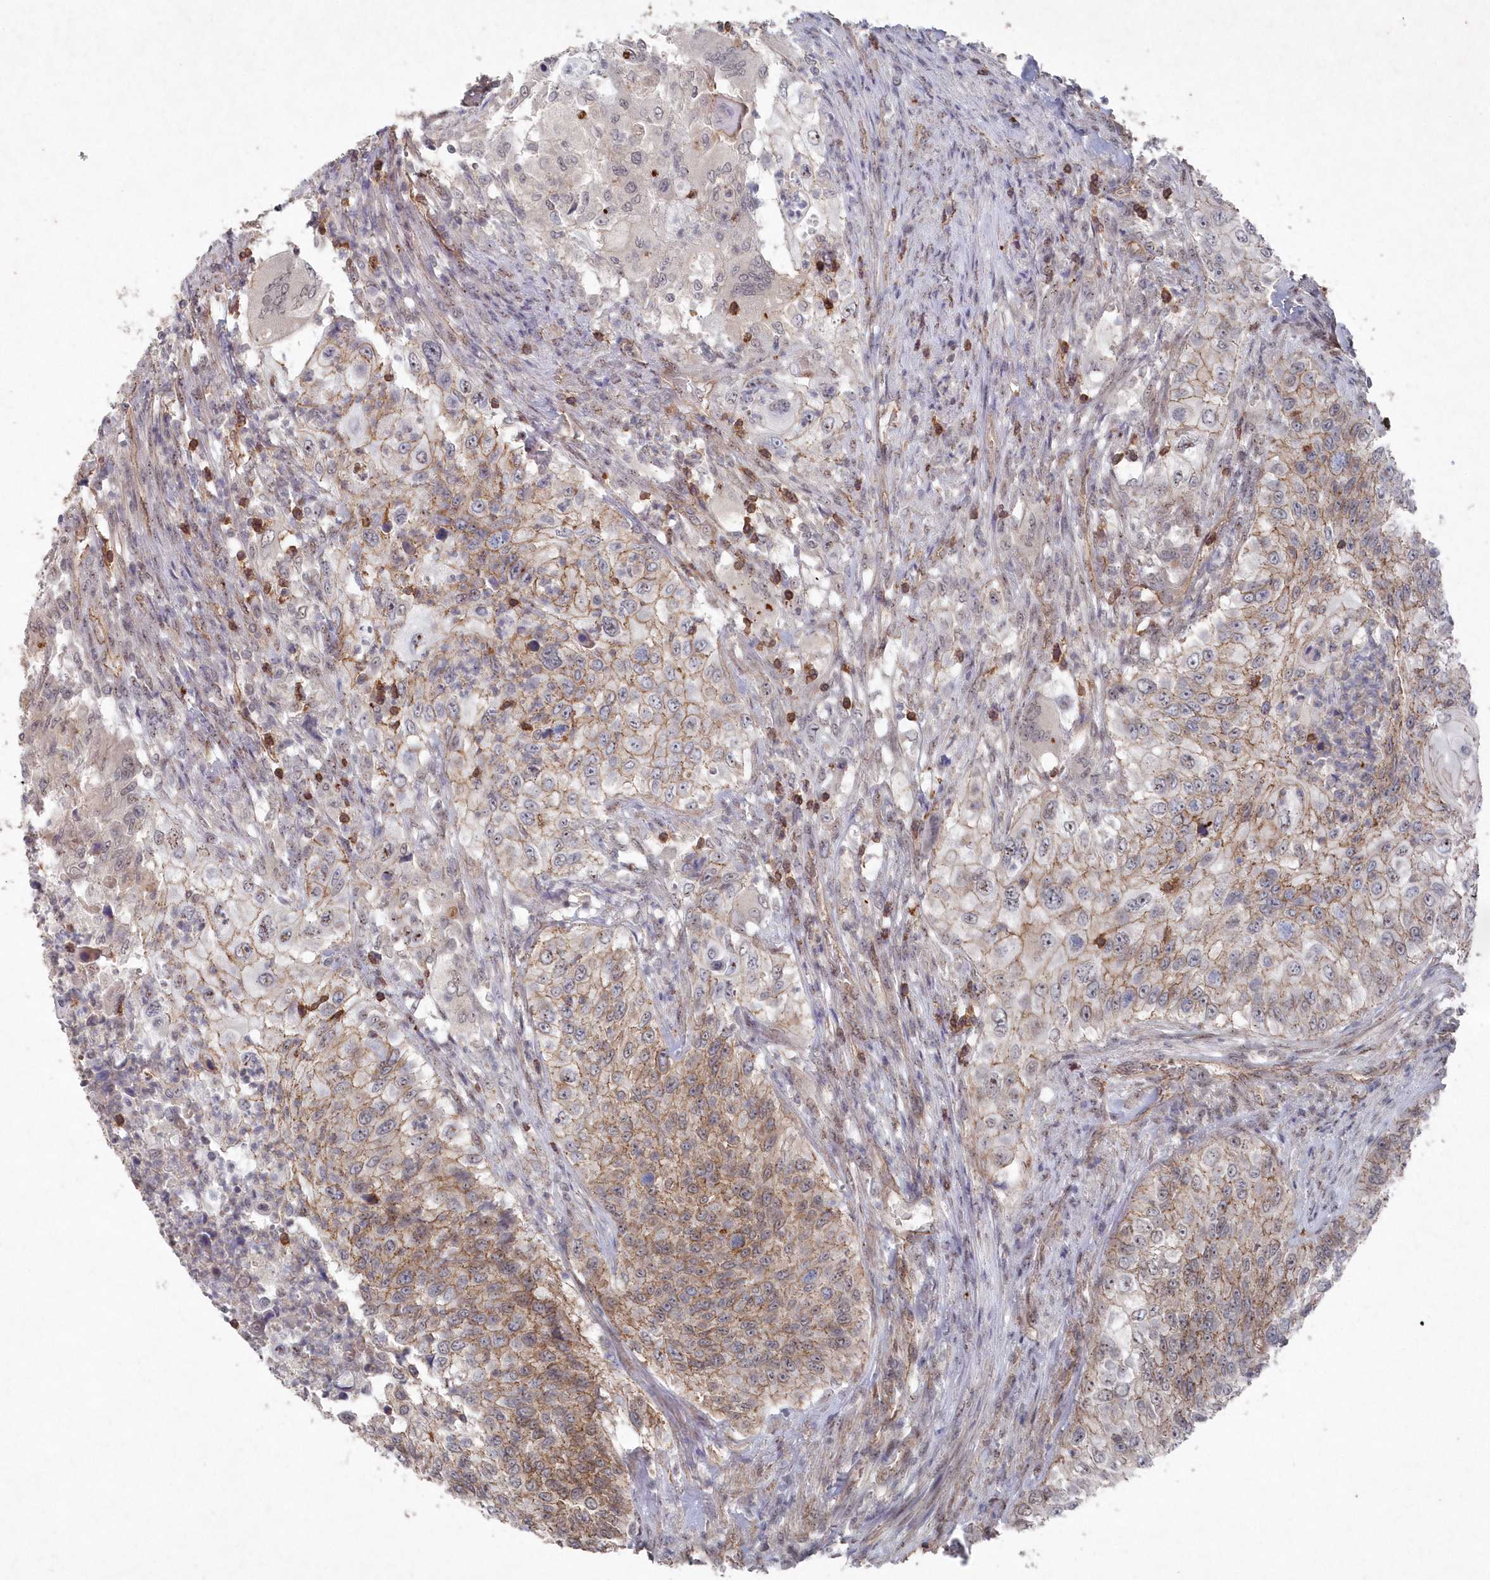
{"staining": {"intensity": "moderate", "quantity": "25%-75%", "location": "cytoplasmic/membranous"}, "tissue": "urothelial cancer", "cell_type": "Tumor cells", "image_type": "cancer", "snomed": [{"axis": "morphology", "description": "Urothelial carcinoma, High grade"}, {"axis": "topography", "description": "Urinary bladder"}], "caption": "This micrograph reveals immunohistochemistry (IHC) staining of human urothelial cancer, with medium moderate cytoplasmic/membranous positivity in approximately 25%-75% of tumor cells.", "gene": "VSIG2", "patient": {"sex": "female", "age": 60}}